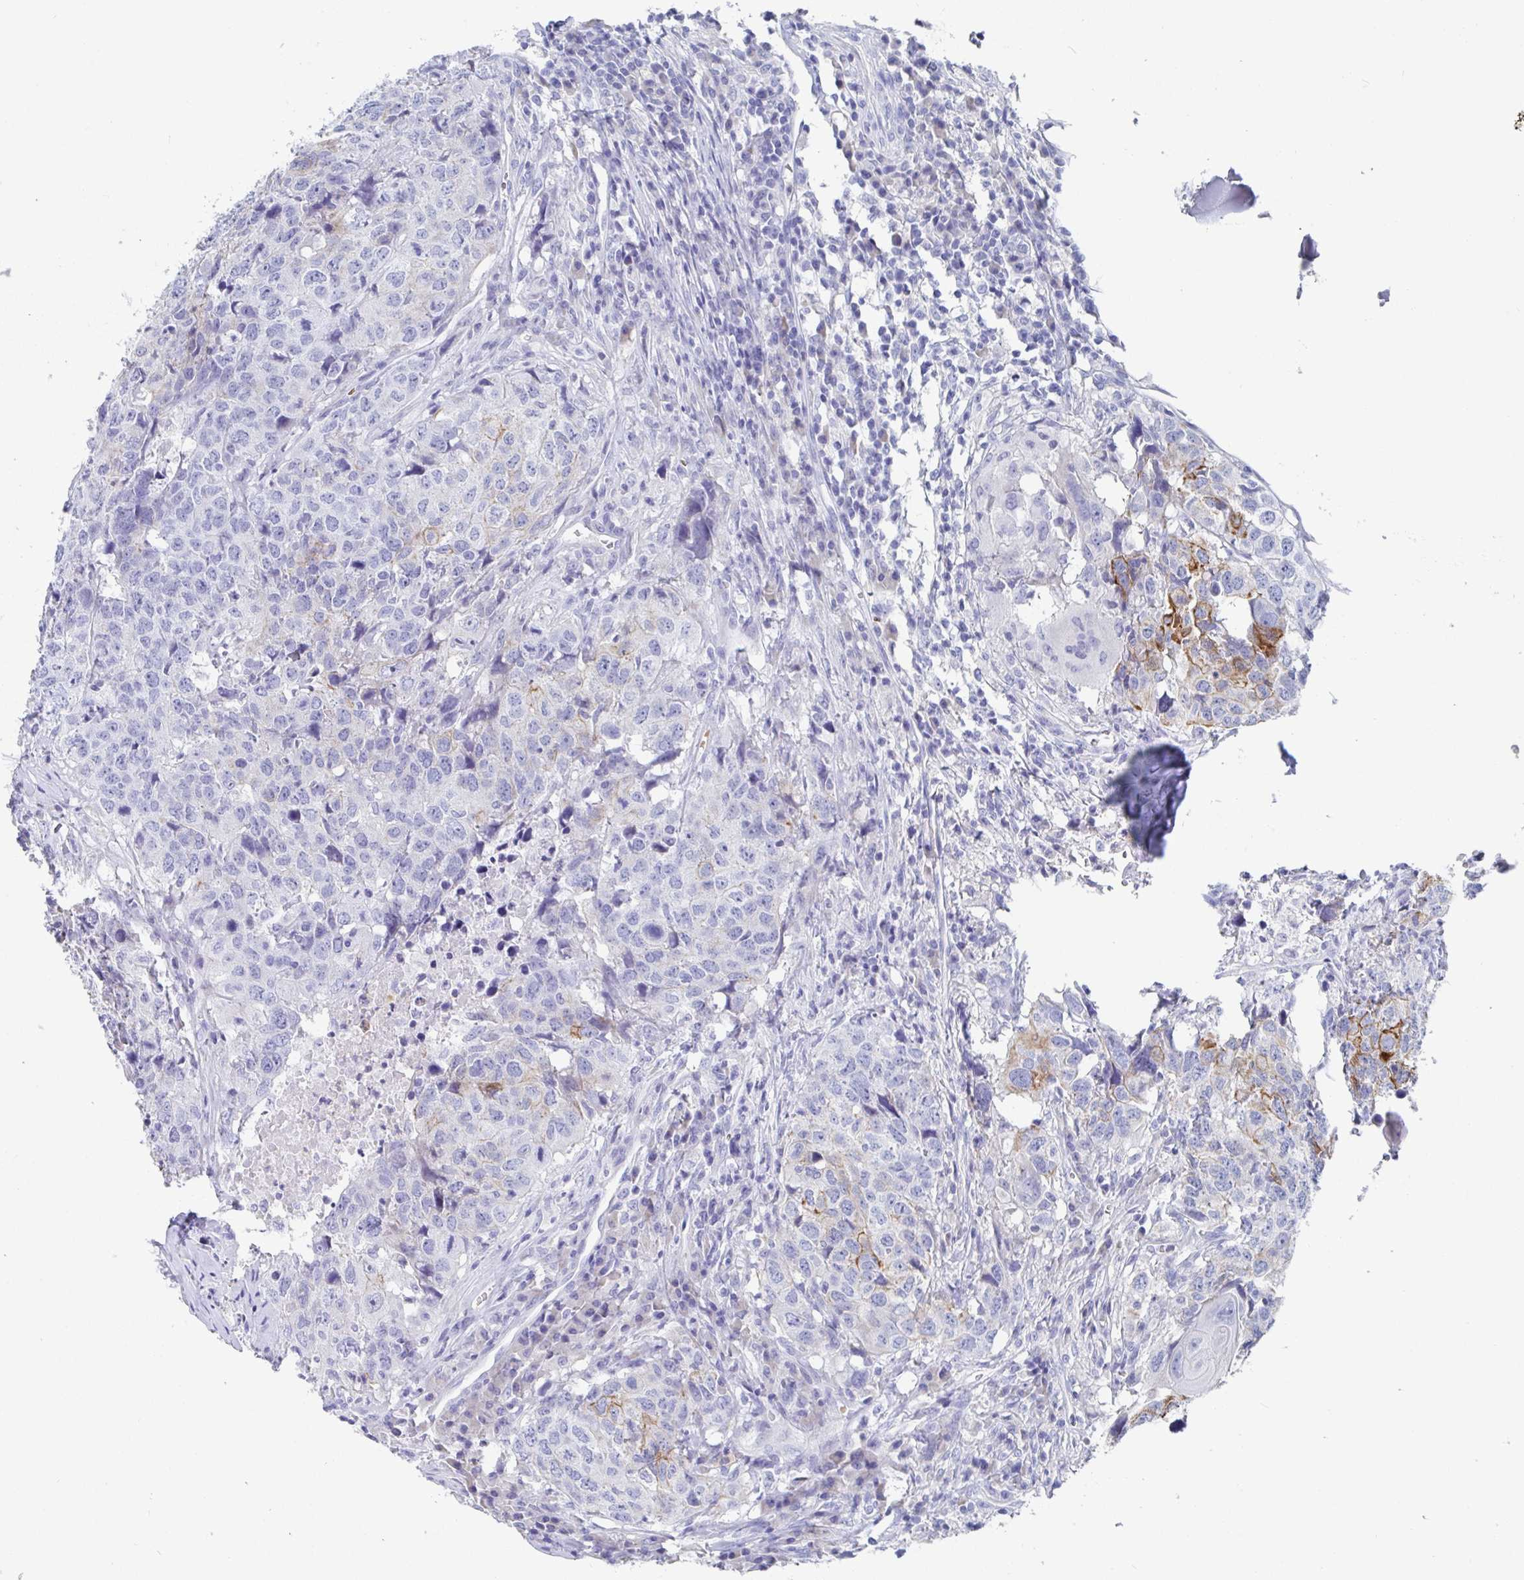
{"staining": {"intensity": "negative", "quantity": "none", "location": "none"}, "tissue": "head and neck cancer", "cell_type": "Tumor cells", "image_type": "cancer", "snomed": [{"axis": "morphology", "description": "Normal tissue, NOS"}, {"axis": "morphology", "description": "Squamous cell carcinoma, NOS"}, {"axis": "topography", "description": "Skeletal muscle"}, {"axis": "topography", "description": "Vascular tissue"}, {"axis": "topography", "description": "Peripheral nerve tissue"}, {"axis": "topography", "description": "Head-Neck"}], "caption": "Human head and neck cancer (squamous cell carcinoma) stained for a protein using immunohistochemistry demonstrates no staining in tumor cells.", "gene": "CLDN8", "patient": {"sex": "male", "age": 66}}